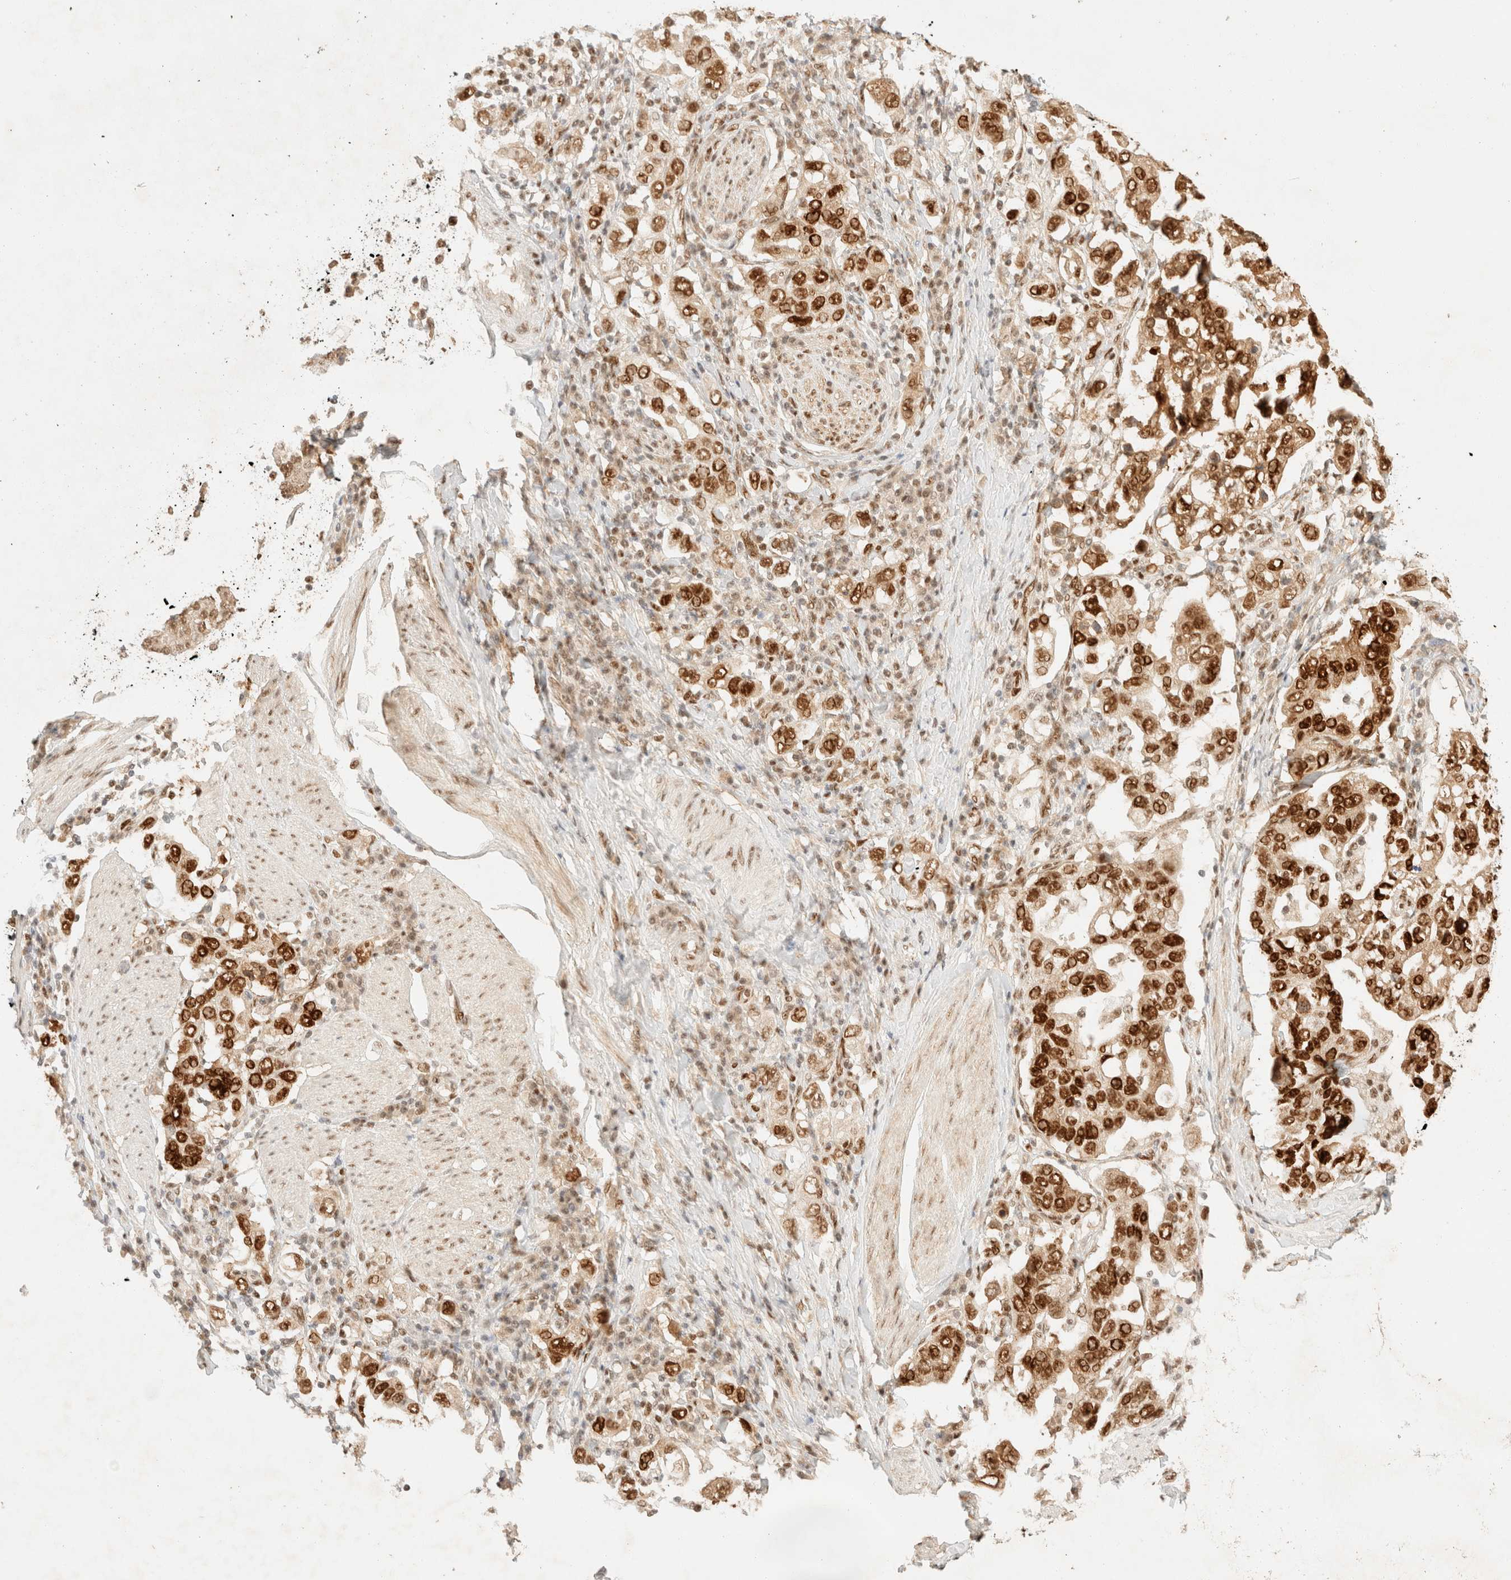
{"staining": {"intensity": "strong", "quantity": ">75%", "location": "nuclear"}, "tissue": "stomach cancer", "cell_type": "Tumor cells", "image_type": "cancer", "snomed": [{"axis": "morphology", "description": "Adenocarcinoma, NOS"}, {"axis": "topography", "description": "Stomach, upper"}], "caption": "The micrograph reveals staining of stomach cancer, revealing strong nuclear protein expression (brown color) within tumor cells.", "gene": "ZNF768", "patient": {"sex": "male", "age": 62}}